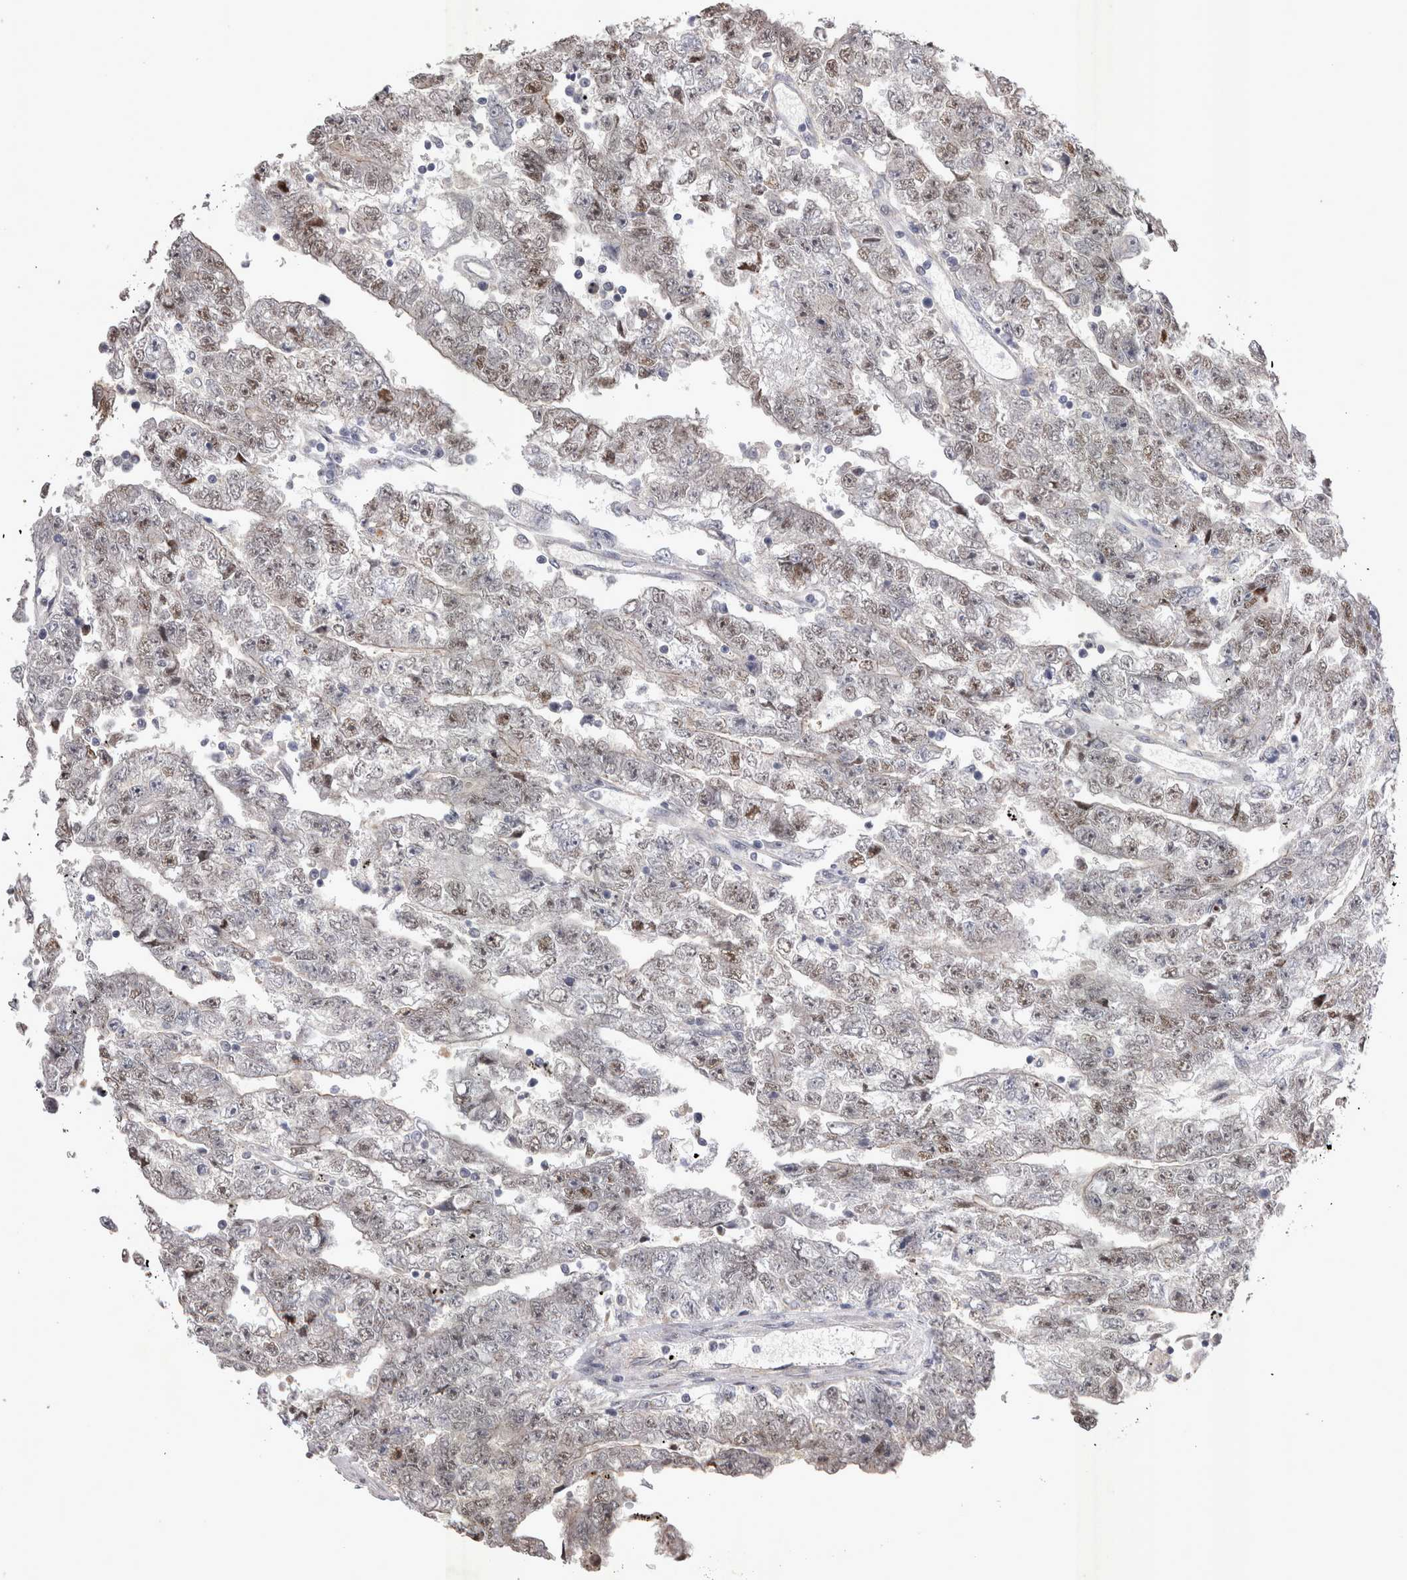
{"staining": {"intensity": "weak", "quantity": "25%-75%", "location": "nuclear"}, "tissue": "testis cancer", "cell_type": "Tumor cells", "image_type": "cancer", "snomed": [{"axis": "morphology", "description": "Carcinoma, Embryonal, NOS"}, {"axis": "topography", "description": "Testis"}], "caption": "A brown stain highlights weak nuclear staining of a protein in human testis cancer tumor cells.", "gene": "CTBS", "patient": {"sex": "male", "age": 25}}